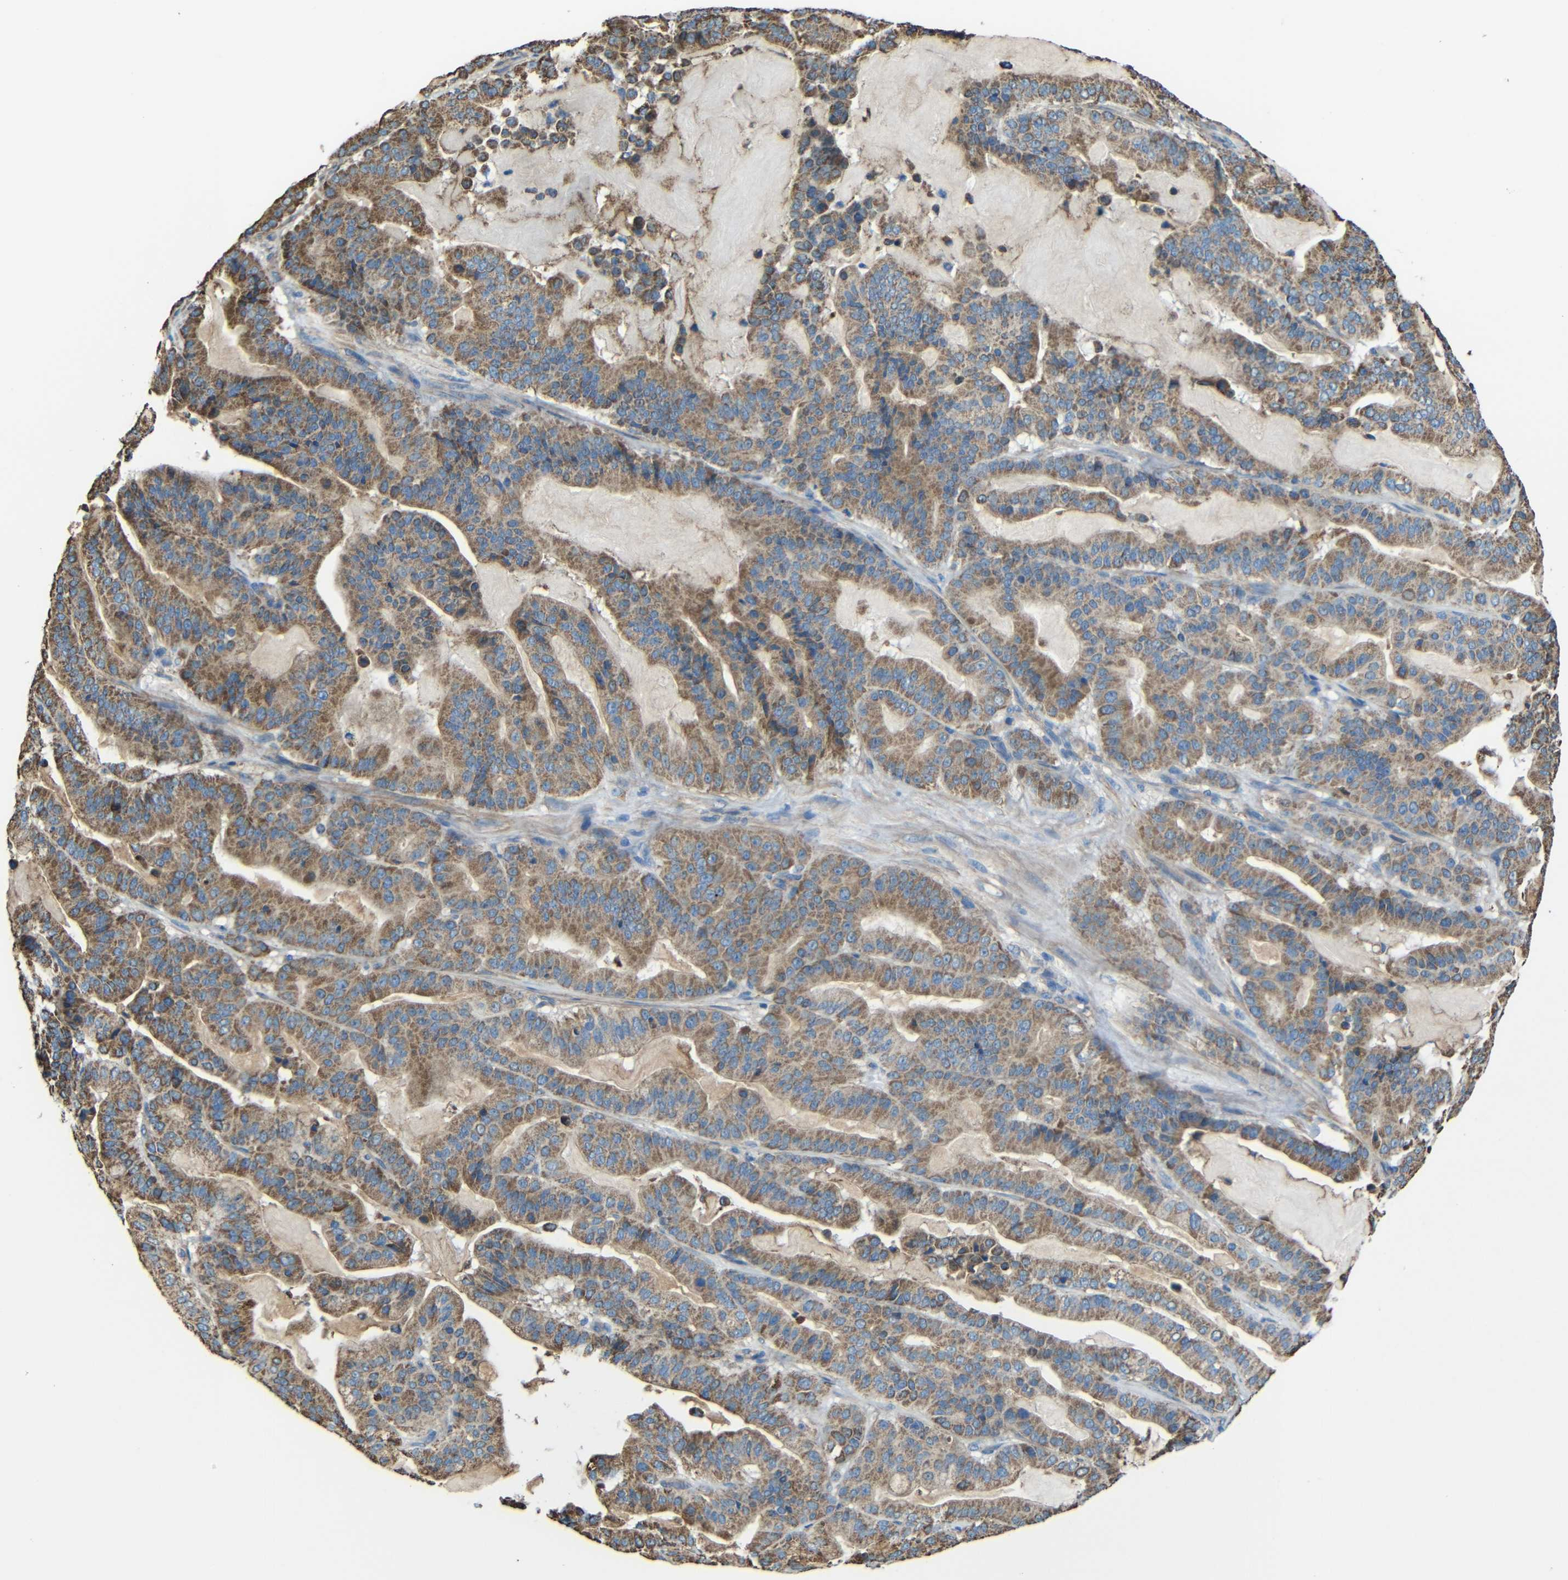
{"staining": {"intensity": "moderate", "quantity": ">75%", "location": "cytoplasmic/membranous"}, "tissue": "pancreatic cancer", "cell_type": "Tumor cells", "image_type": "cancer", "snomed": [{"axis": "morphology", "description": "Adenocarcinoma, NOS"}, {"axis": "topography", "description": "Pancreas"}], "caption": "Moderate cytoplasmic/membranous positivity is identified in approximately >75% of tumor cells in pancreatic cancer.", "gene": "INTS6L", "patient": {"sex": "male", "age": 63}}